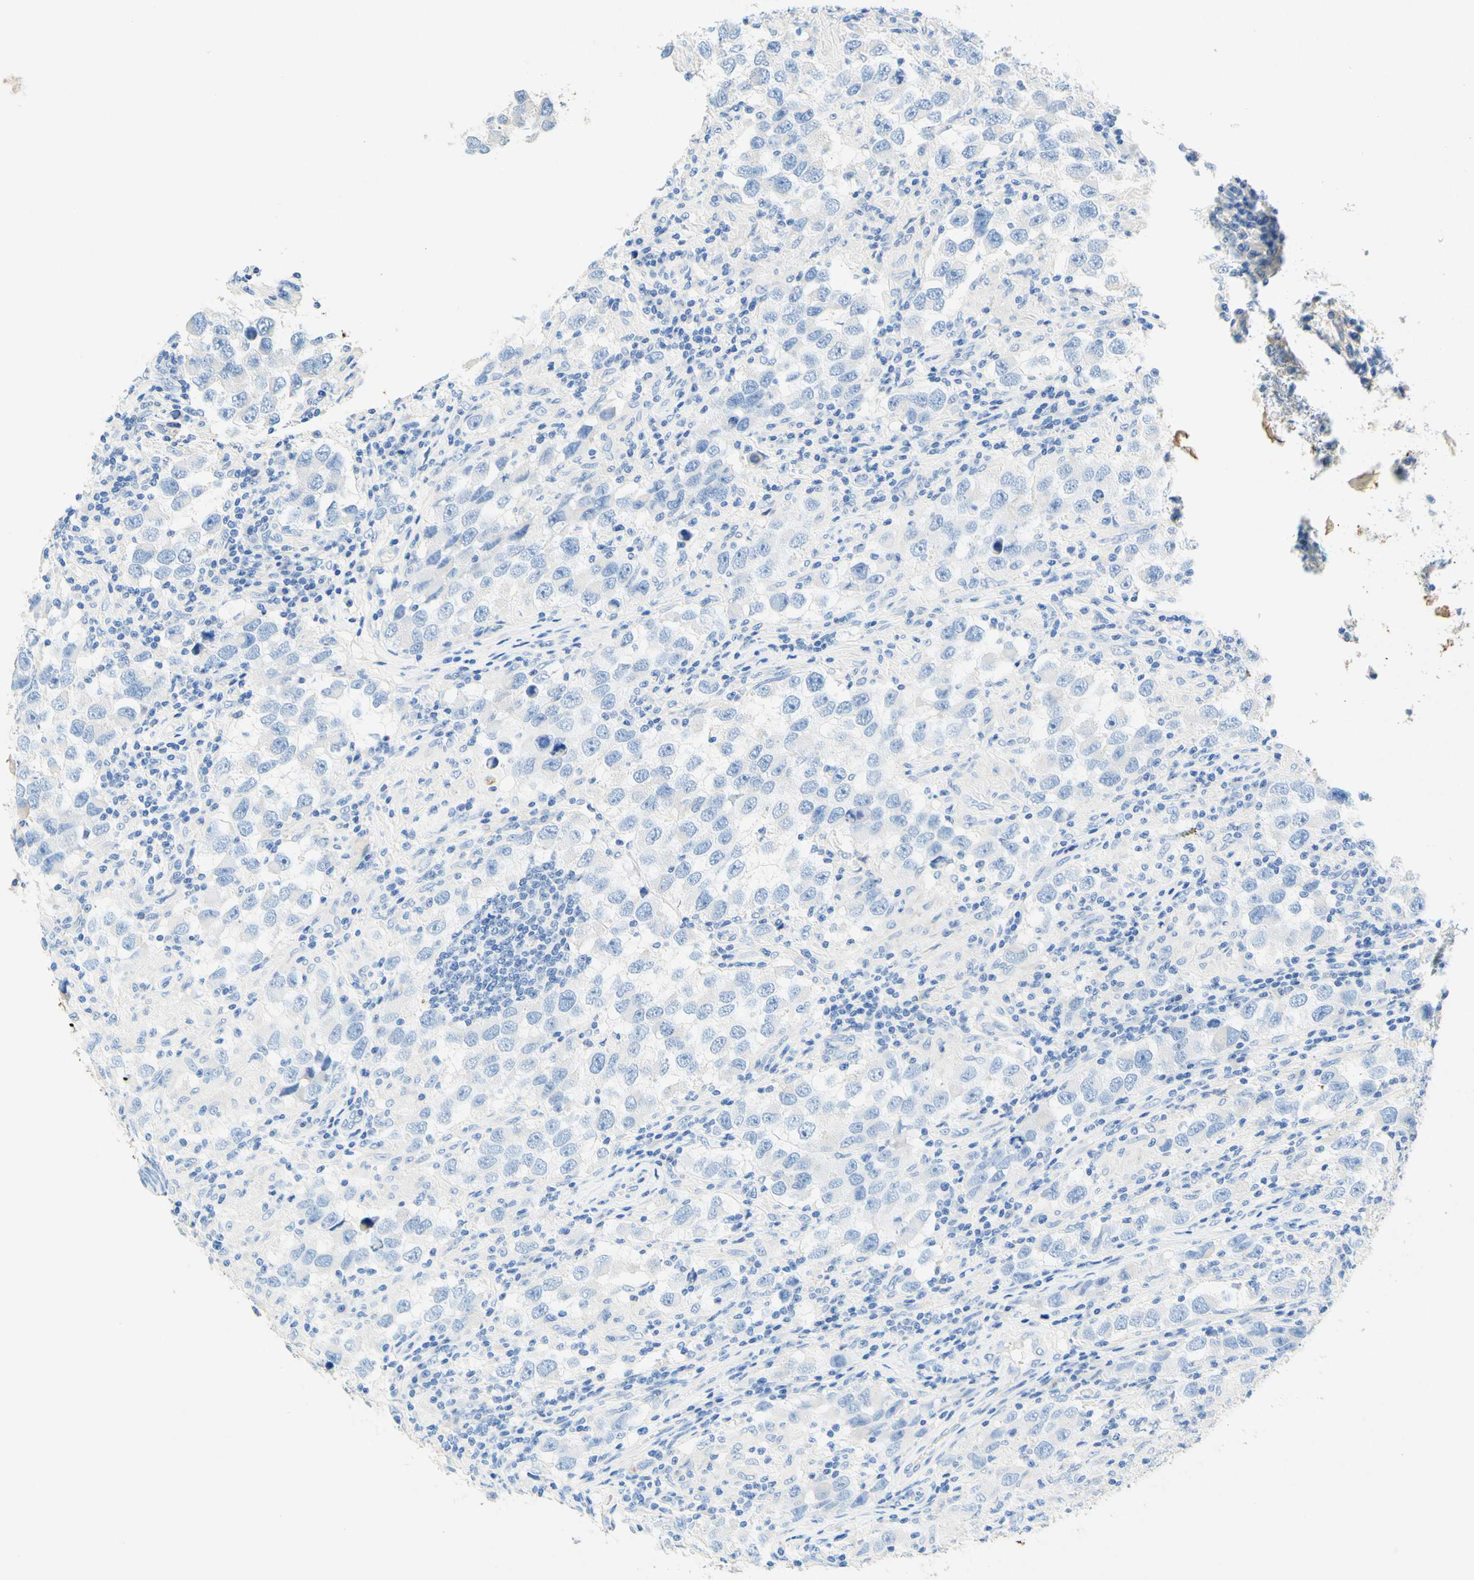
{"staining": {"intensity": "negative", "quantity": "none", "location": "none"}, "tissue": "testis cancer", "cell_type": "Tumor cells", "image_type": "cancer", "snomed": [{"axis": "morphology", "description": "Carcinoma, Embryonal, NOS"}, {"axis": "topography", "description": "Testis"}], "caption": "Immunohistochemical staining of testis embryonal carcinoma displays no significant positivity in tumor cells. (Stains: DAB (3,3'-diaminobenzidine) immunohistochemistry (IHC) with hematoxylin counter stain, Microscopy: brightfield microscopy at high magnification).", "gene": "SLC46A1", "patient": {"sex": "male", "age": 21}}